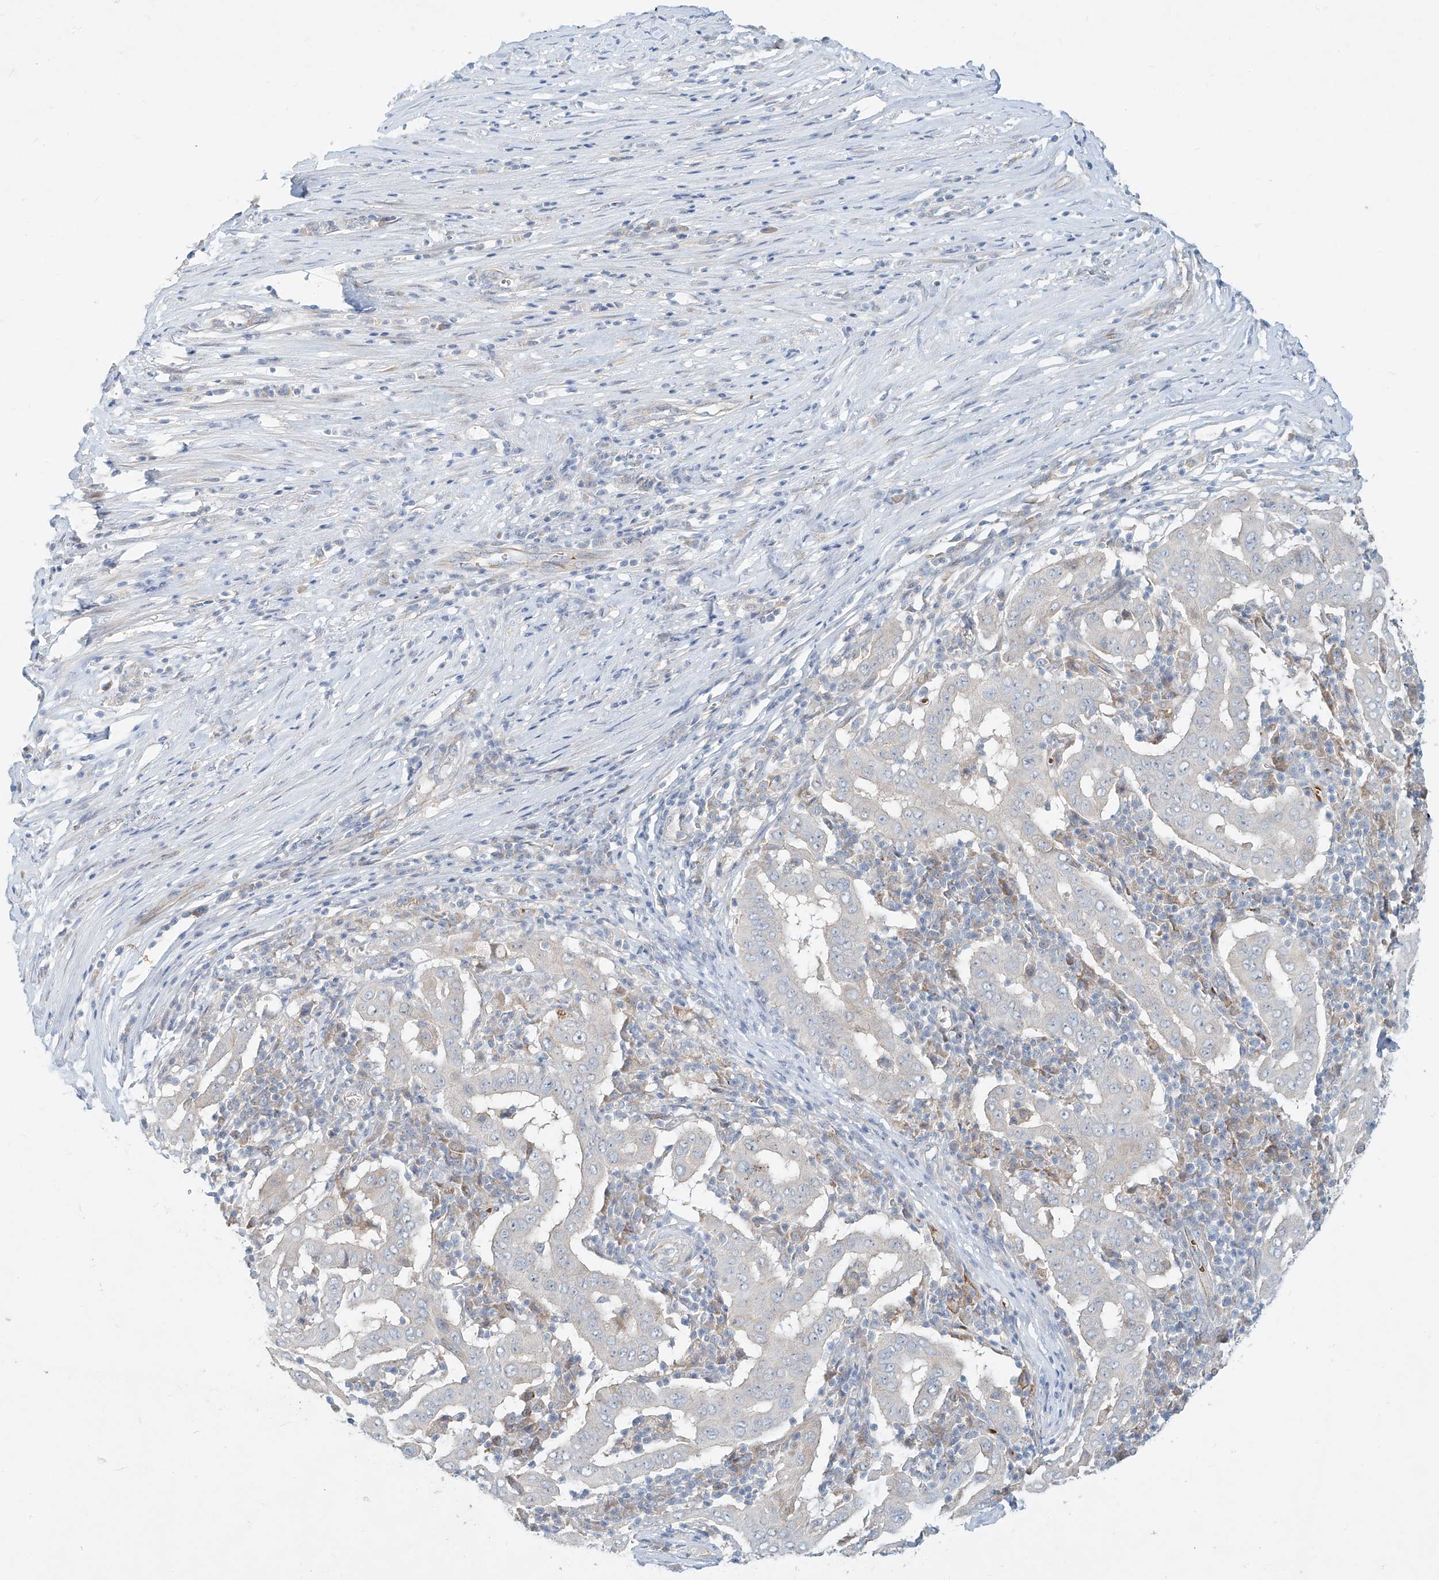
{"staining": {"intensity": "negative", "quantity": "none", "location": "none"}, "tissue": "pancreatic cancer", "cell_type": "Tumor cells", "image_type": "cancer", "snomed": [{"axis": "morphology", "description": "Adenocarcinoma, NOS"}, {"axis": "topography", "description": "Pancreas"}], "caption": "Immunohistochemistry (IHC) histopathology image of neoplastic tissue: human pancreatic cancer stained with DAB (3,3'-diaminobenzidine) exhibits no significant protein staining in tumor cells.", "gene": "SYTL3", "patient": {"sex": "male", "age": 63}}